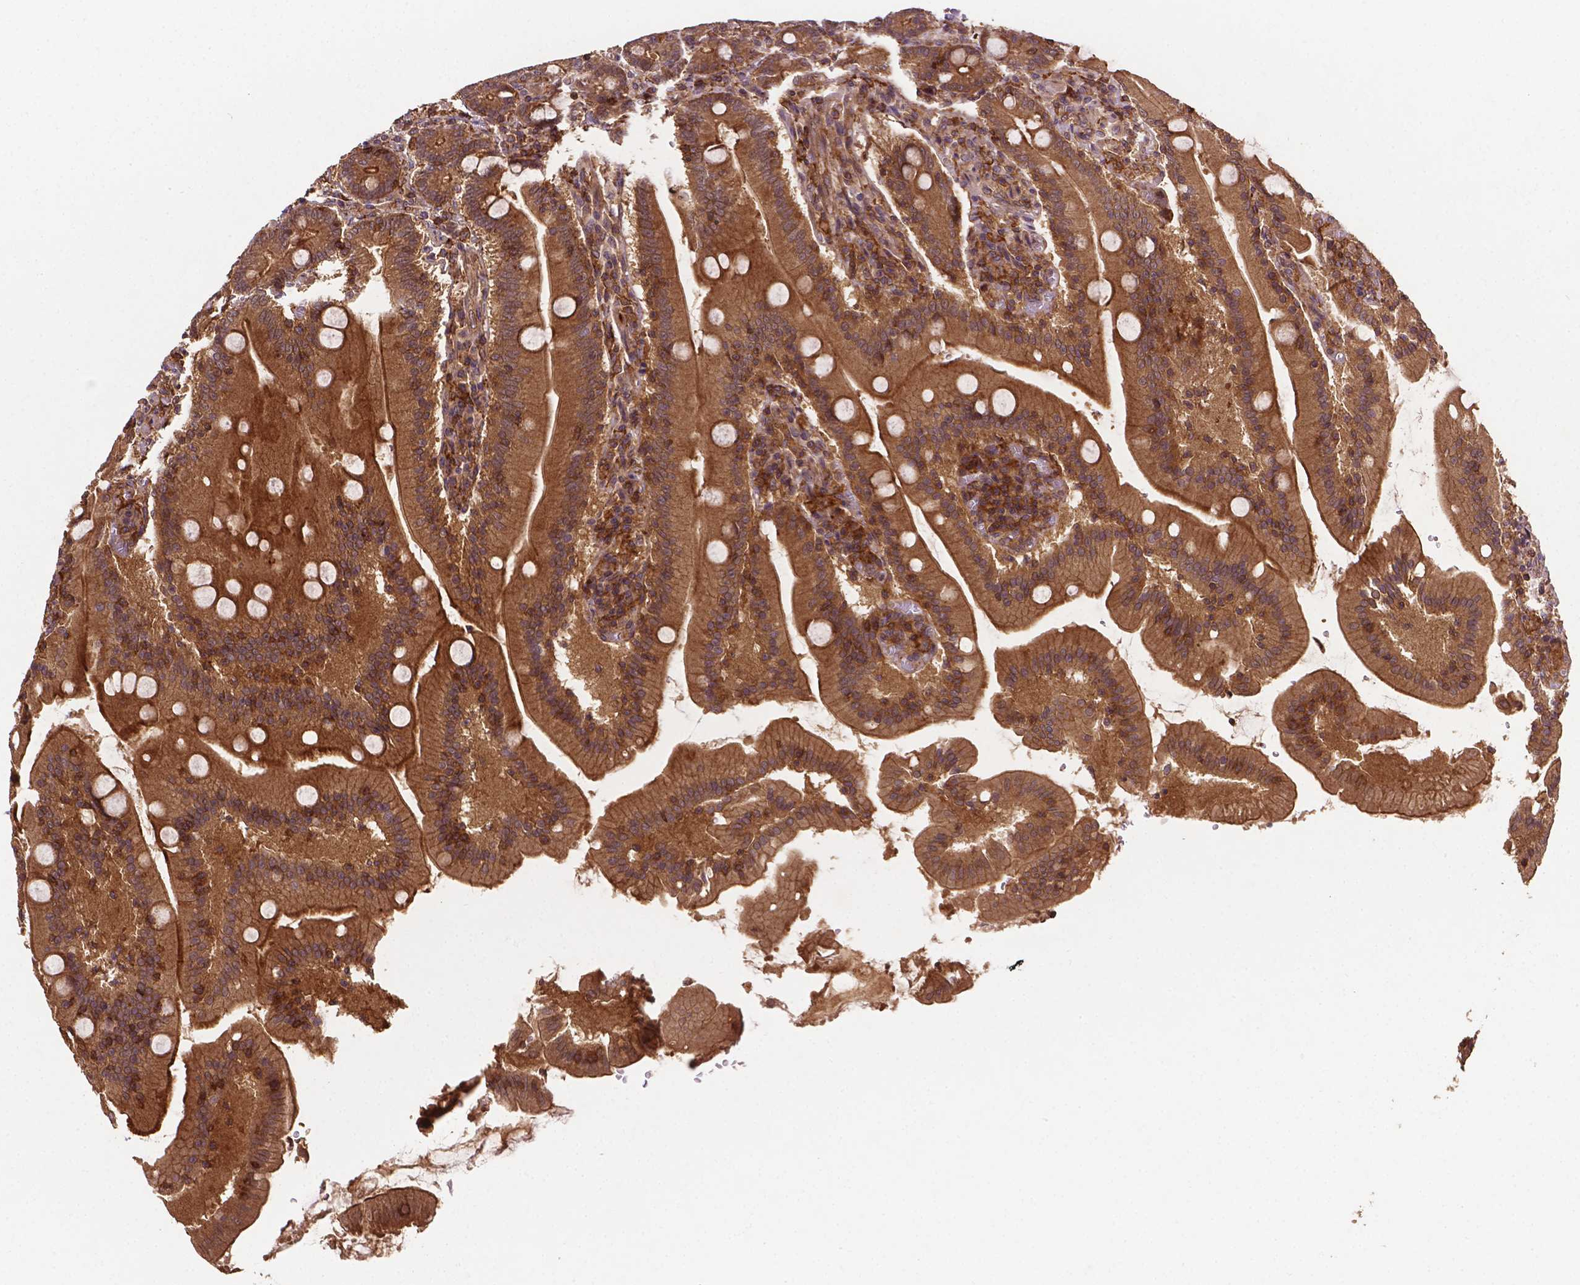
{"staining": {"intensity": "strong", "quantity": ">75%", "location": "cytoplasmic/membranous"}, "tissue": "small intestine", "cell_type": "Glandular cells", "image_type": "normal", "snomed": [{"axis": "morphology", "description": "Normal tissue, NOS"}, {"axis": "topography", "description": "Small intestine"}], "caption": "Immunohistochemistry (DAB) staining of normal human small intestine reveals strong cytoplasmic/membranous protein staining in about >75% of glandular cells.", "gene": "ZMYND19", "patient": {"sex": "male", "age": 37}}